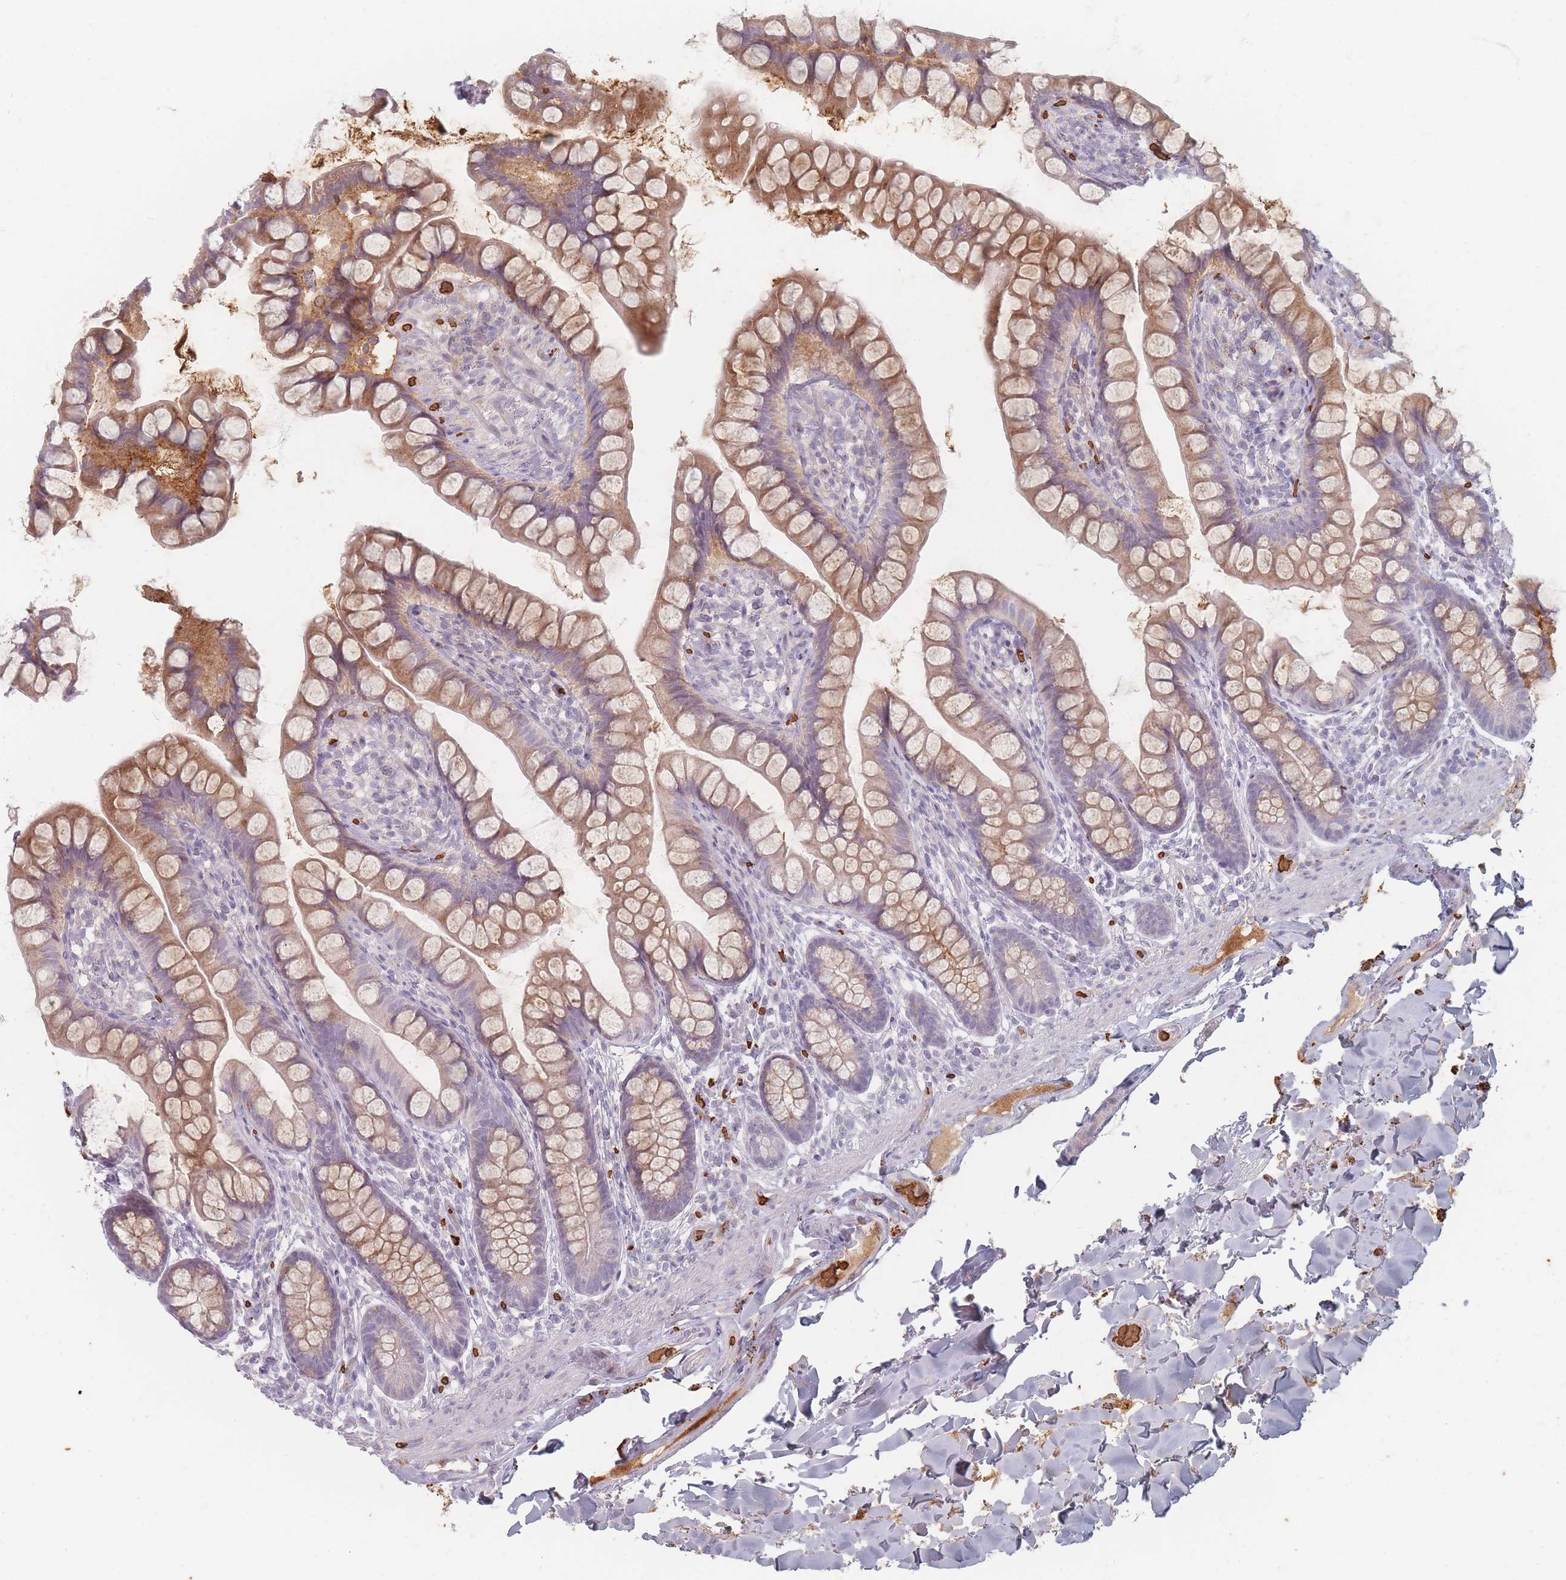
{"staining": {"intensity": "moderate", "quantity": "25%-75%", "location": "cytoplasmic/membranous"}, "tissue": "small intestine", "cell_type": "Glandular cells", "image_type": "normal", "snomed": [{"axis": "morphology", "description": "Normal tissue, NOS"}, {"axis": "topography", "description": "Small intestine"}], "caption": "Small intestine stained with DAB IHC reveals medium levels of moderate cytoplasmic/membranous positivity in about 25%-75% of glandular cells. The staining was performed using DAB (3,3'-diaminobenzidine) to visualize the protein expression in brown, while the nuclei were stained in blue with hematoxylin (Magnification: 20x).", "gene": "SLC2A6", "patient": {"sex": "male", "age": 70}}